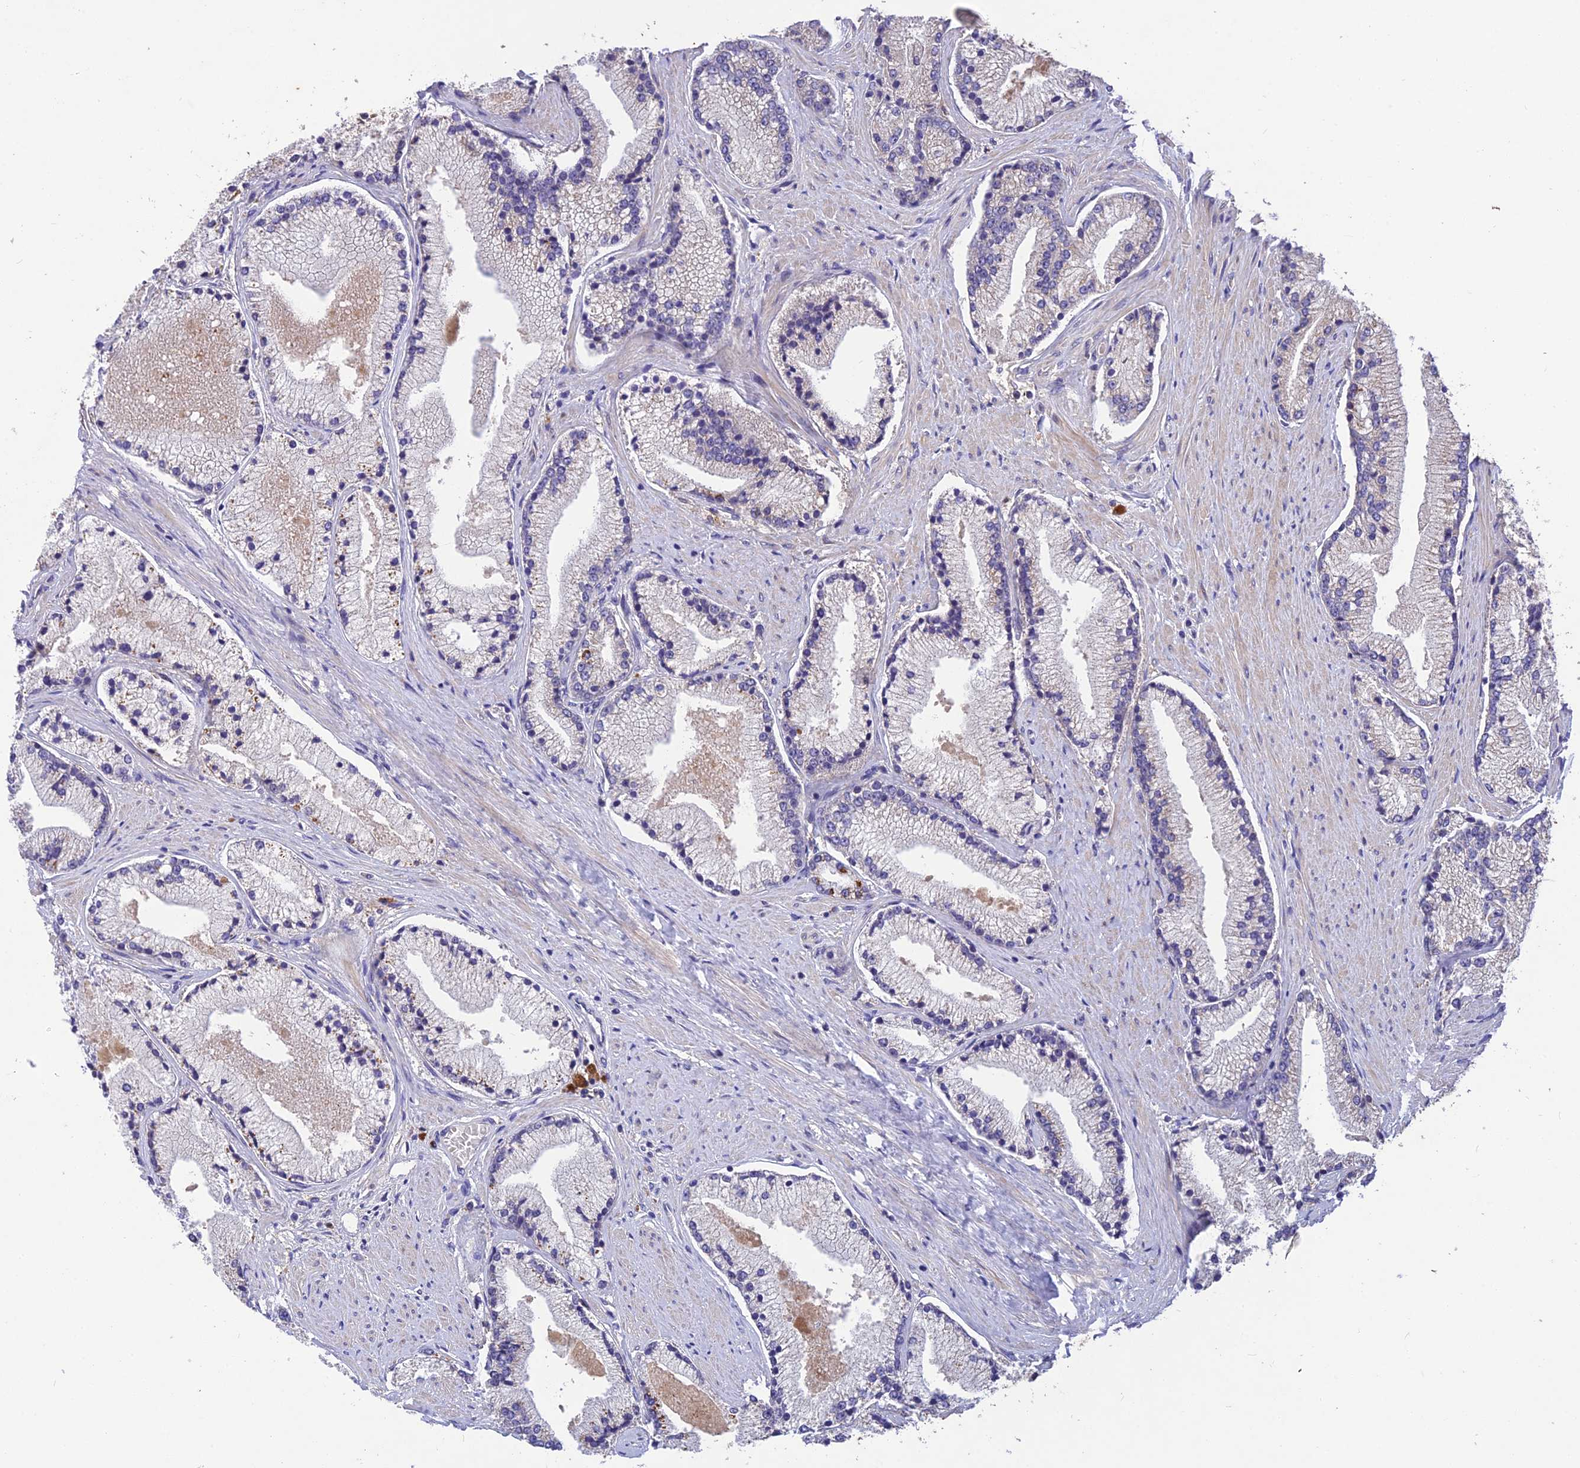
{"staining": {"intensity": "negative", "quantity": "none", "location": "none"}, "tissue": "prostate cancer", "cell_type": "Tumor cells", "image_type": "cancer", "snomed": [{"axis": "morphology", "description": "Adenocarcinoma, High grade"}, {"axis": "topography", "description": "Prostate"}], "caption": "Prostate adenocarcinoma (high-grade) was stained to show a protein in brown. There is no significant positivity in tumor cells. (Stains: DAB (3,3'-diaminobenzidine) immunohistochemistry (IHC) with hematoxylin counter stain, Microscopy: brightfield microscopy at high magnification).", "gene": "DENND5B", "patient": {"sex": "male", "age": 67}}